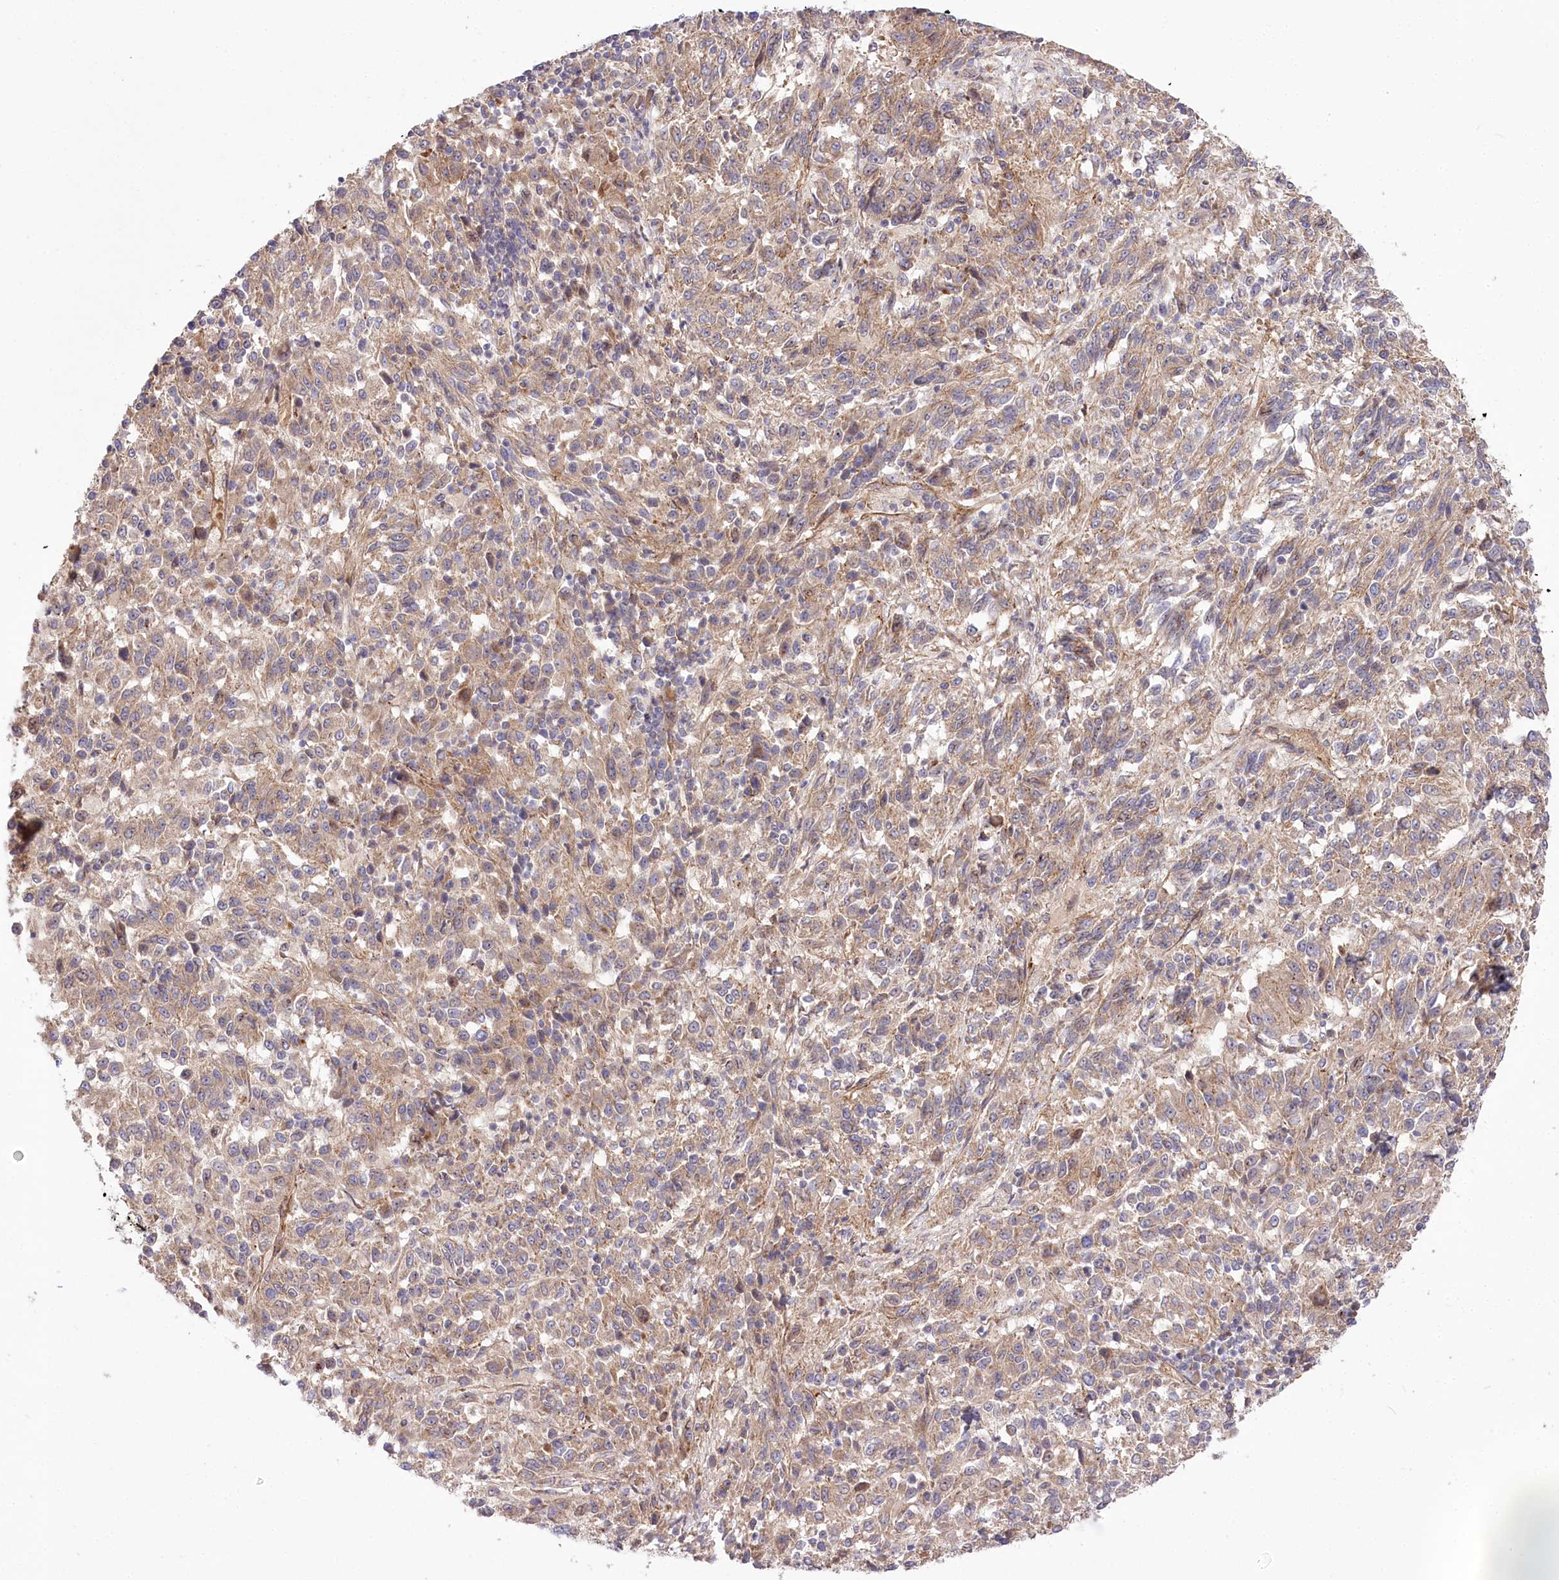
{"staining": {"intensity": "weak", "quantity": ">75%", "location": "cytoplasmic/membranous"}, "tissue": "melanoma", "cell_type": "Tumor cells", "image_type": "cancer", "snomed": [{"axis": "morphology", "description": "Malignant melanoma, Metastatic site"}, {"axis": "topography", "description": "Lung"}], "caption": "Brown immunohistochemical staining in human melanoma reveals weak cytoplasmic/membranous staining in about >75% of tumor cells.", "gene": "TRUB1", "patient": {"sex": "male", "age": 64}}